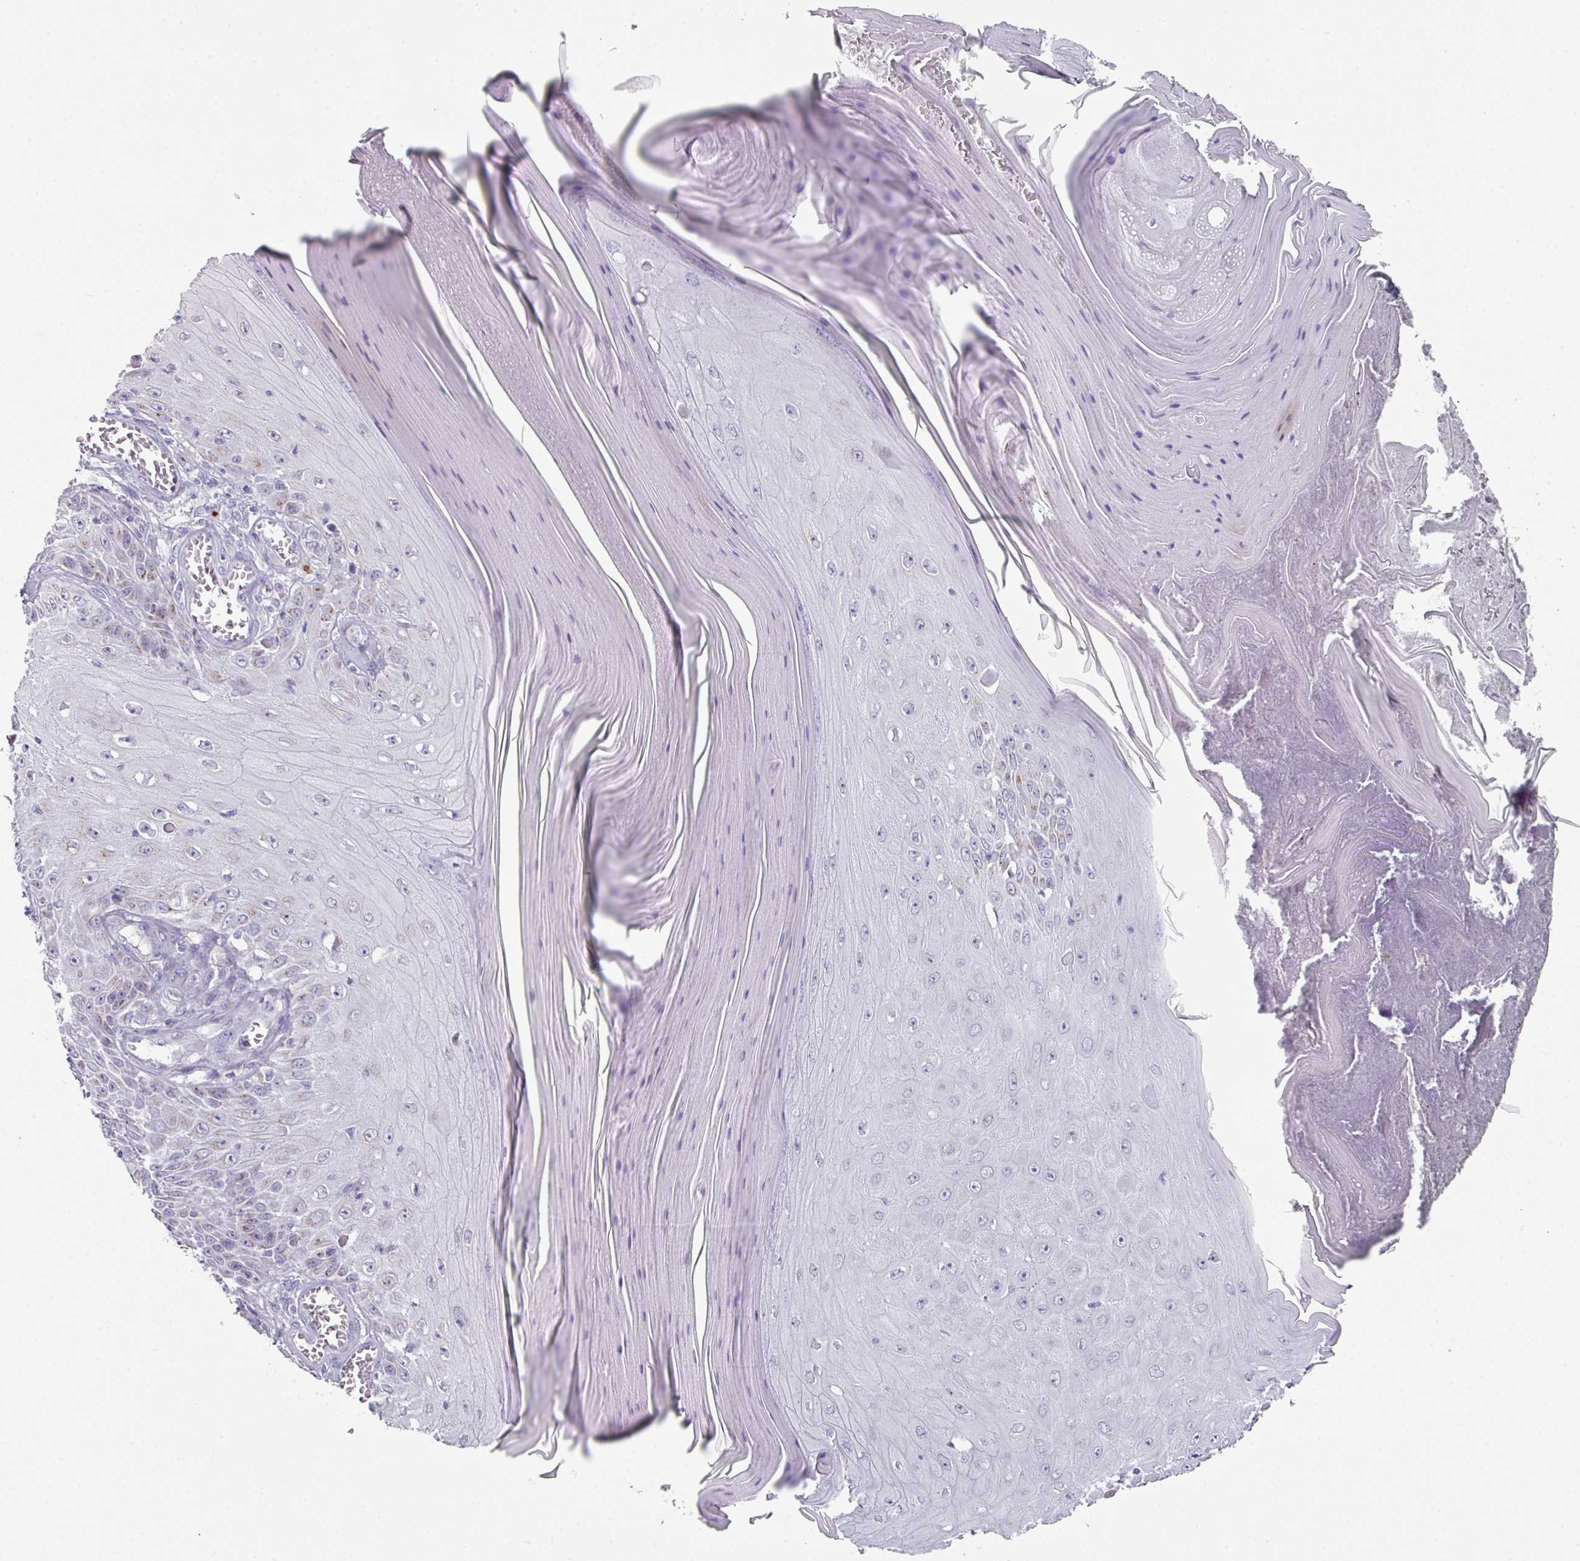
{"staining": {"intensity": "negative", "quantity": "none", "location": "none"}, "tissue": "skin cancer", "cell_type": "Tumor cells", "image_type": "cancer", "snomed": [{"axis": "morphology", "description": "Squamous cell carcinoma, NOS"}, {"axis": "topography", "description": "Skin"}], "caption": "Skin squamous cell carcinoma was stained to show a protein in brown. There is no significant staining in tumor cells. The staining is performed using DAB (3,3'-diaminobenzidine) brown chromogen with nuclei counter-stained in using hematoxylin.", "gene": "VKORC1L1", "patient": {"sex": "female", "age": 73}}